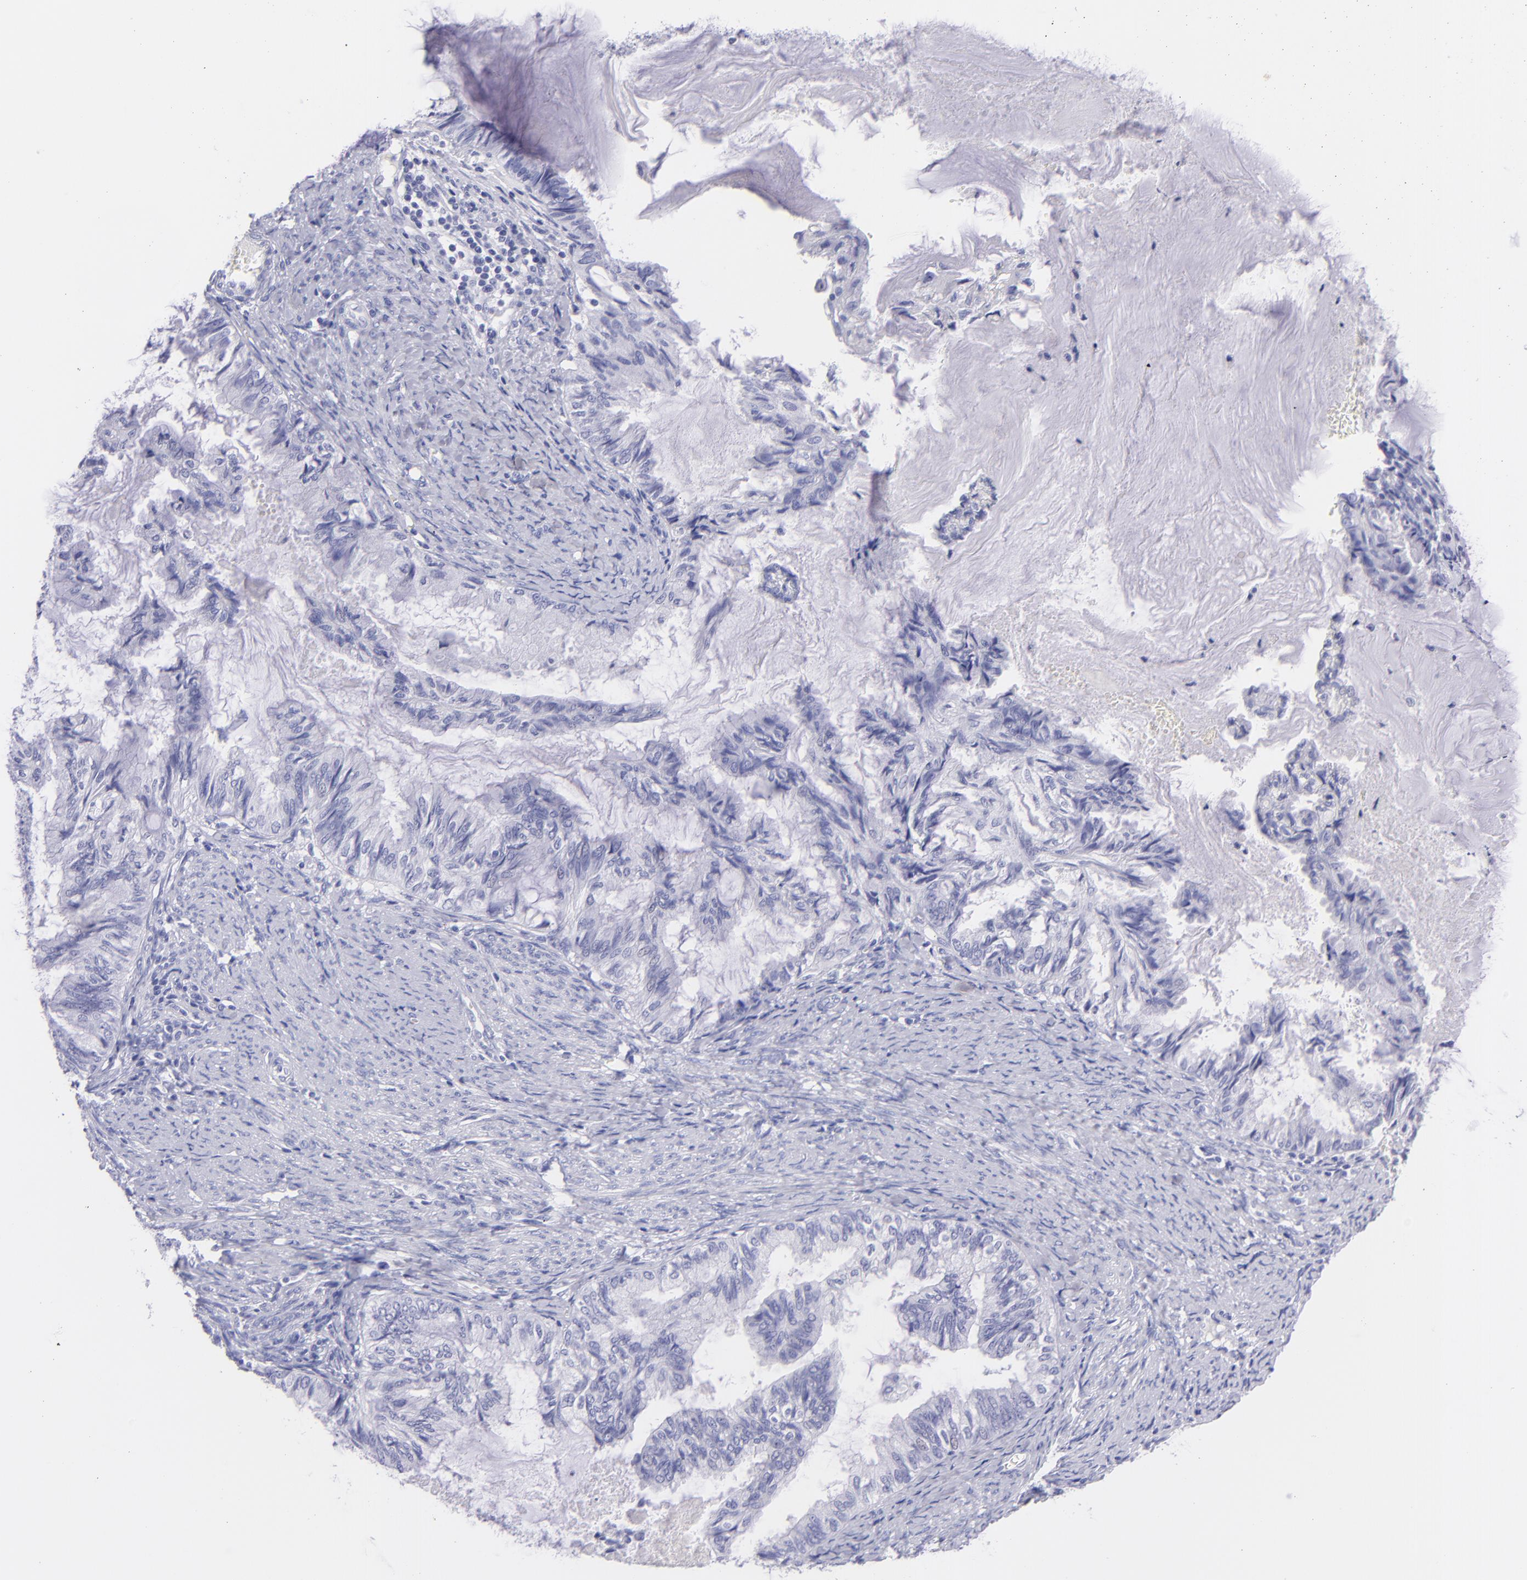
{"staining": {"intensity": "negative", "quantity": "none", "location": "none"}, "tissue": "endometrial cancer", "cell_type": "Tumor cells", "image_type": "cancer", "snomed": [{"axis": "morphology", "description": "Adenocarcinoma, NOS"}, {"axis": "topography", "description": "Endometrium"}], "caption": "IHC histopathology image of human endometrial cancer (adenocarcinoma) stained for a protein (brown), which displays no staining in tumor cells.", "gene": "CNP", "patient": {"sex": "female", "age": 86}}